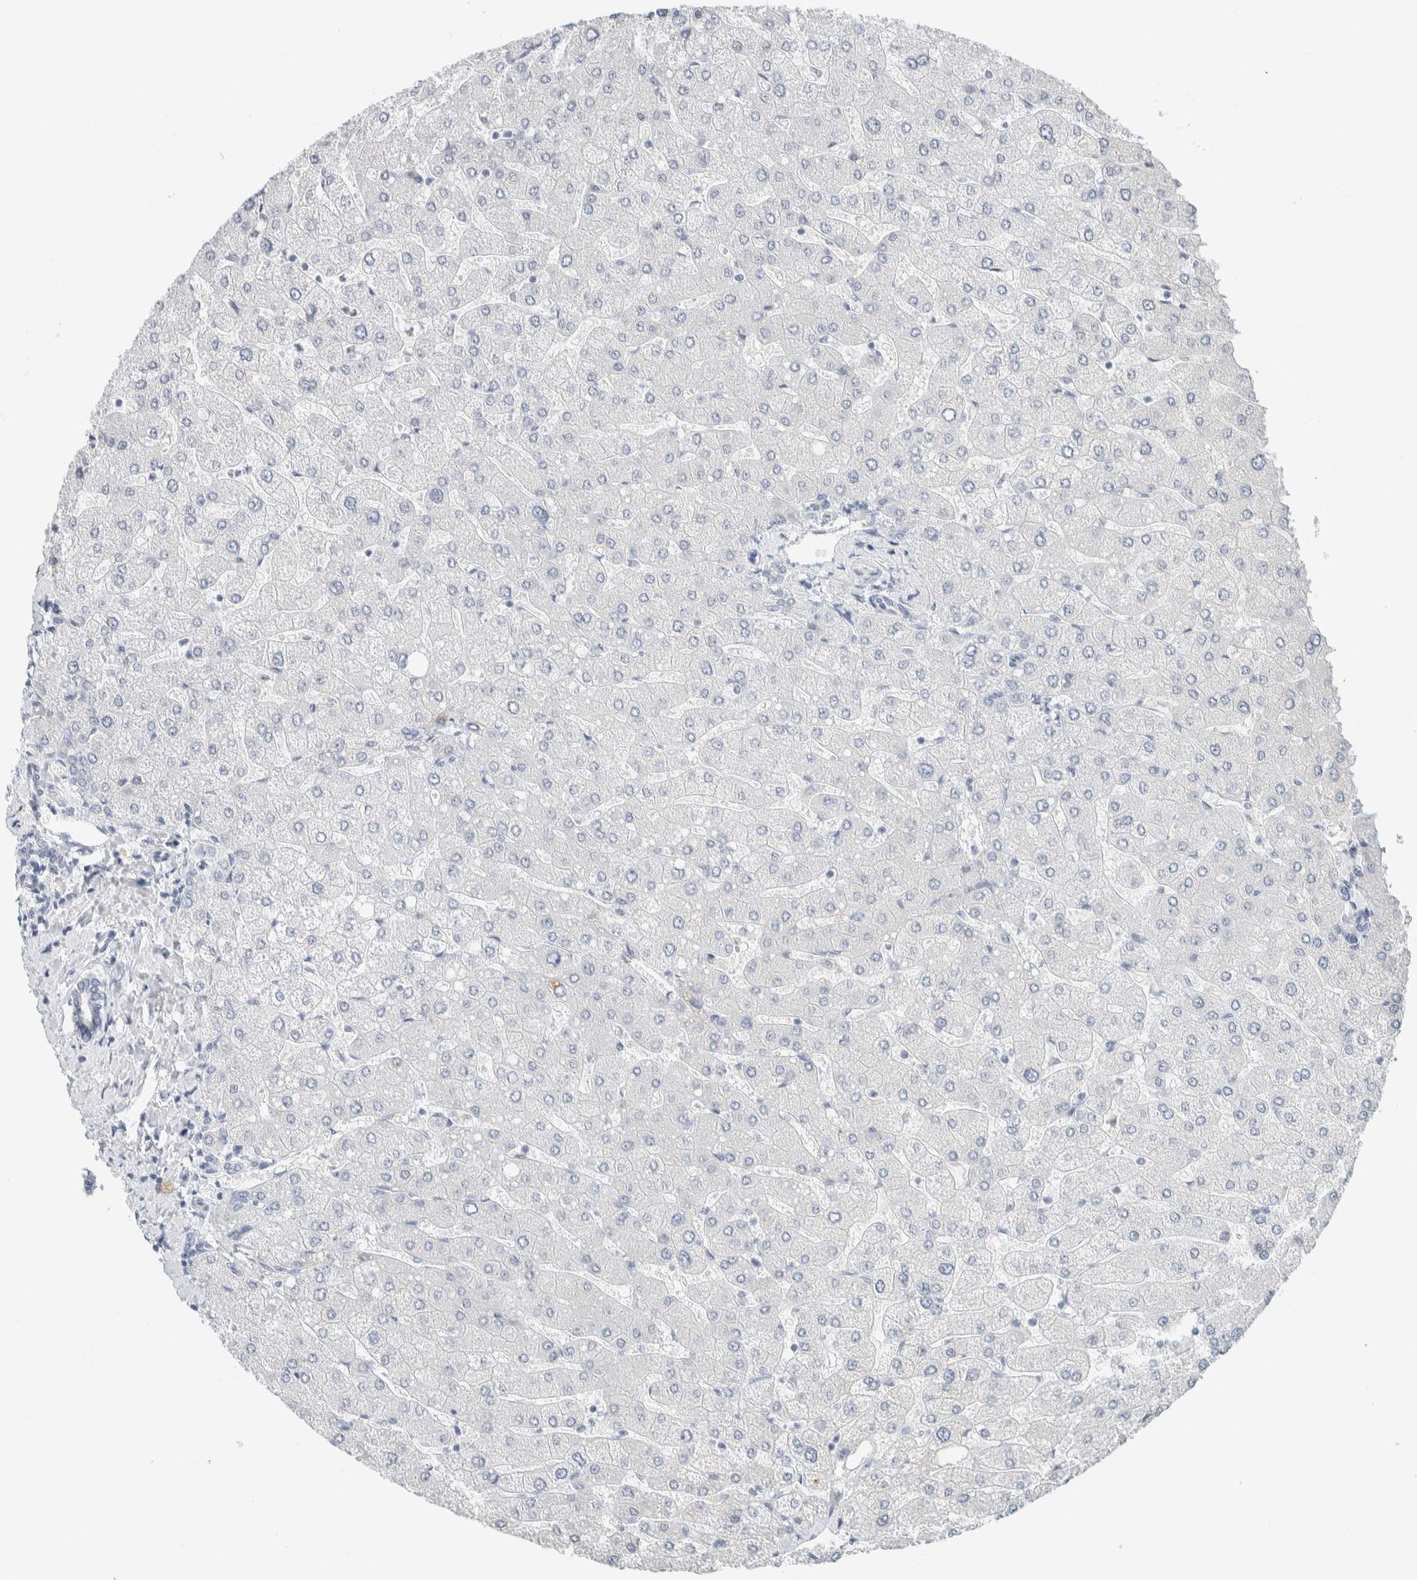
{"staining": {"intensity": "negative", "quantity": "none", "location": "none"}, "tissue": "liver", "cell_type": "Cholangiocytes", "image_type": "normal", "snomed": [{"axis": "morphology", "description": "Normal tissue, NOS"}, {"axis": "topography", "description": "Liver"}], "caption": "Liver was stained to show a protein in brown. There is no significant positivity in cholangiocytes. The staining is performed using DAB (3,3'-diaminobenzidine) brown chromogen with nuclei counter-stained in using hematoxylin.", "gene": "ALOX12B", "patient": {"sex": "male", "age": 55}}